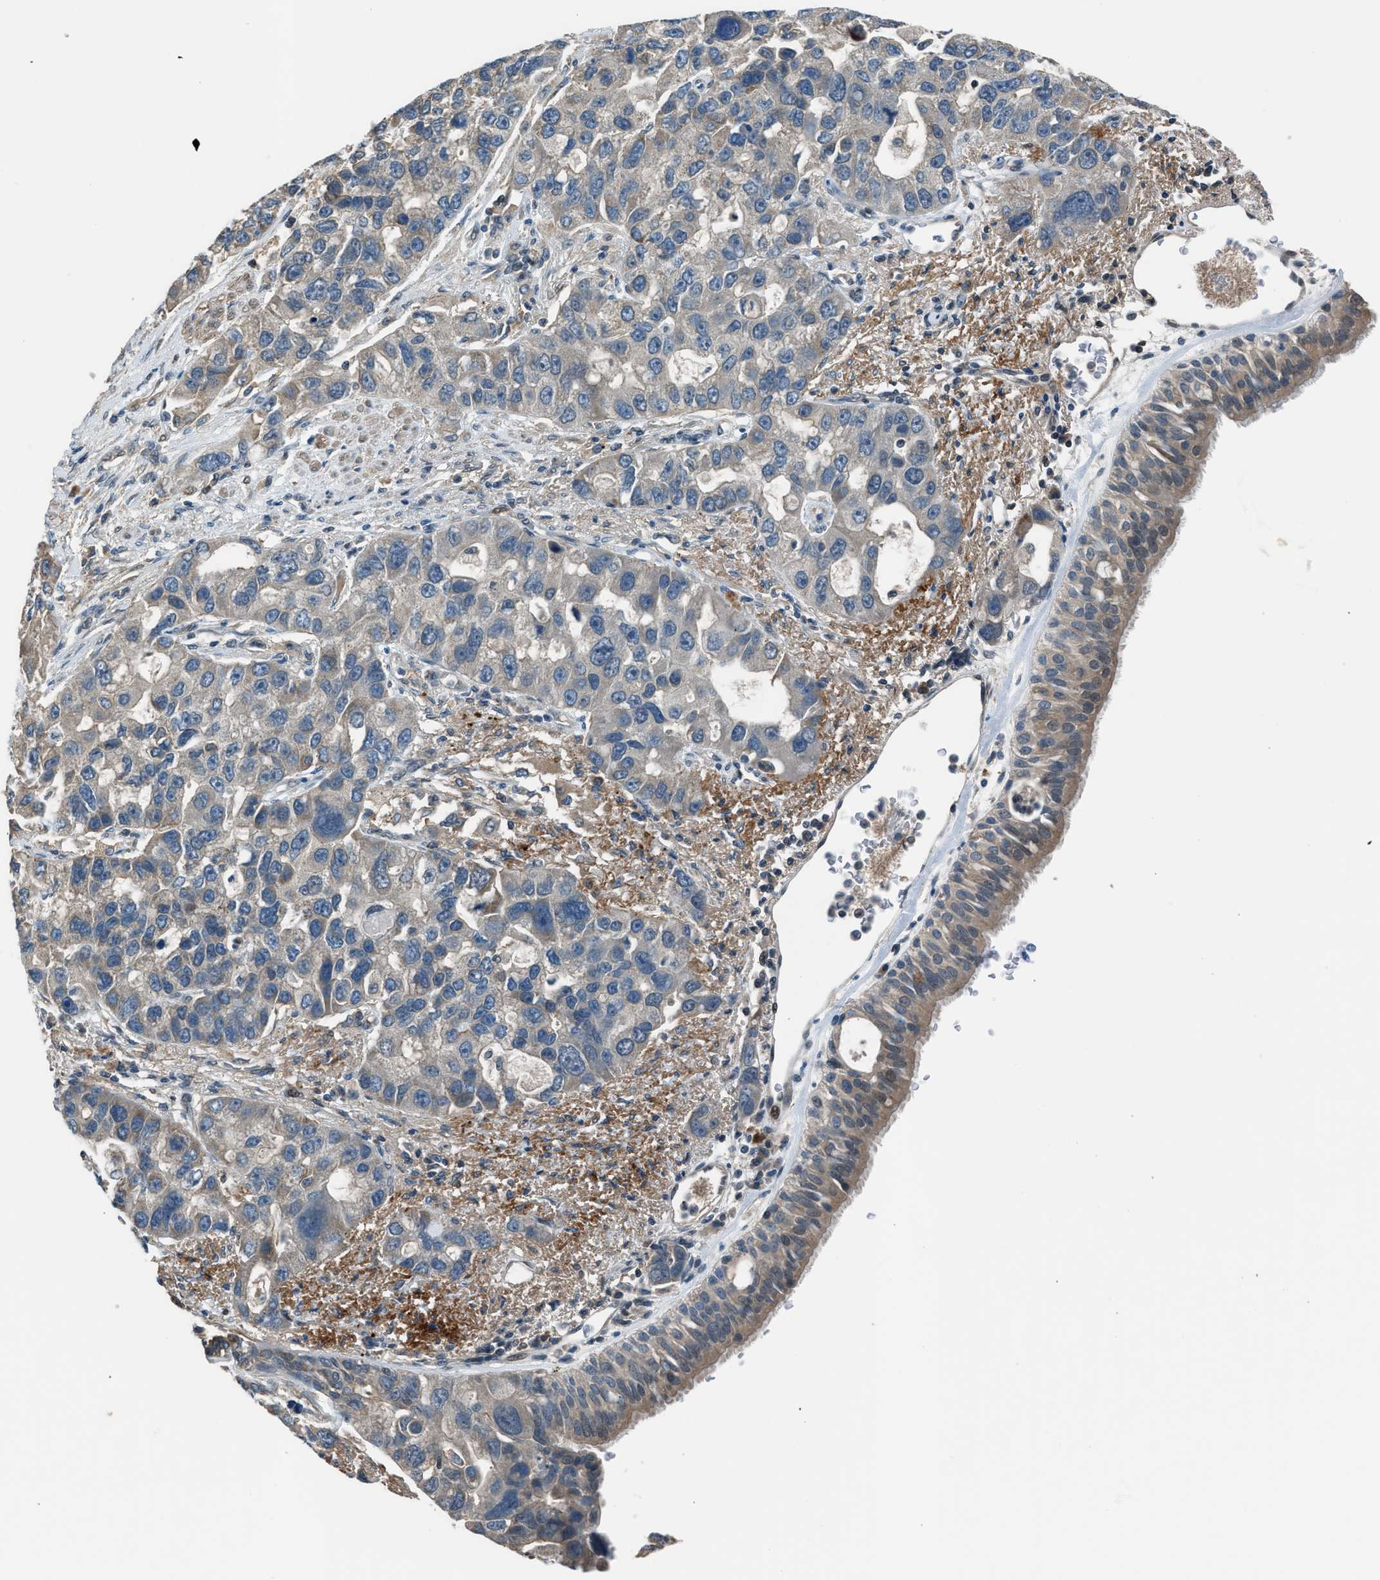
{"staining": {"intensity": "moderate", "quantity": ">75%", "location": "cytoplasmic/membranous"}, "tissue": "bronchus", "cell_type": "Respiratory epithelial cells", "image_type": "normal", "snomed": [{"axis": "morphology", "description": "Normal tissue, NOS"}, {"axis": "morphology", "description": "Adenocarcinoma, NOS"}, {"axis": "morphology", "description": "Adenocarcinoma, metastatic, NOS"}, {"axis": "topography", "description": "Lymph node"}, {"axis": "topography", "description": "Bronchus"}, {"axis": "topography", "description": "Lung"}], "caption": "Immunohistochemical staining of normal bronchus demonstrates moderate cytoplasmic/membranous protein staining in approximately >75% of respiratory epithelial cells.", "gene": "LMLN", "patient": {"sex": "female", "age": 54}}